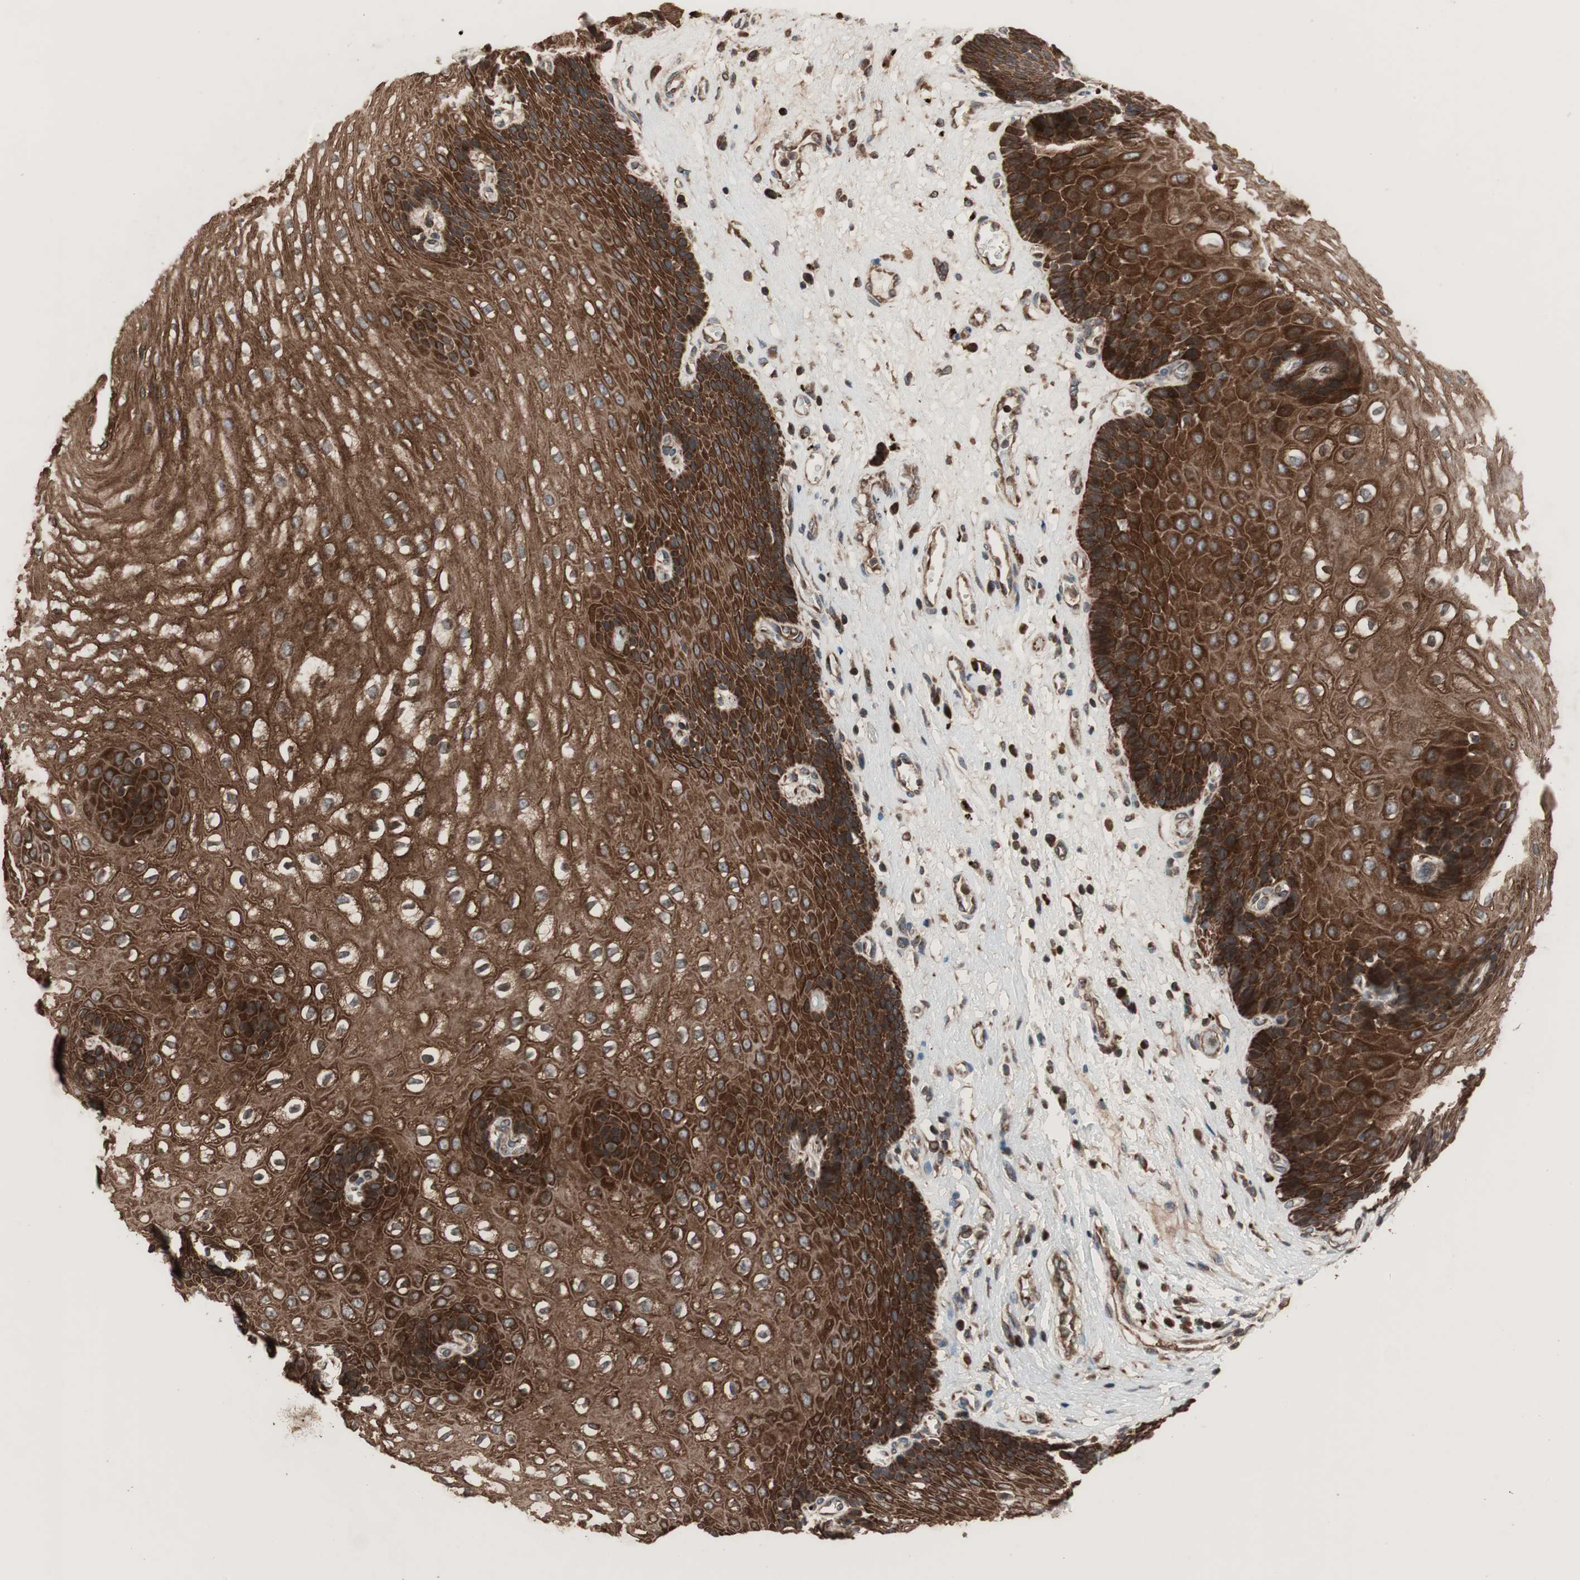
{"staining": {"intensity": "strong", "quantity": ">75%", "location": "cytoplasmic/membranous"}, "tissue": "esophagus", "cell_type": "Squamous epithelial cells", "image_type": "normal", "snomed": [{"axis": "morphology", "description": "Normal tissue, NOS"}, {"axis": "topography", "description": "Esophagus"}], "caption": "Immunohistochemistry (DAB) staining of normal human esophagus demonstrates strong cytoplasmic/membranous protein staining in about >75% of squamous epithelial cells.", "gene": "RAB1A", "patient": {"sex": "male", "age": 48}}